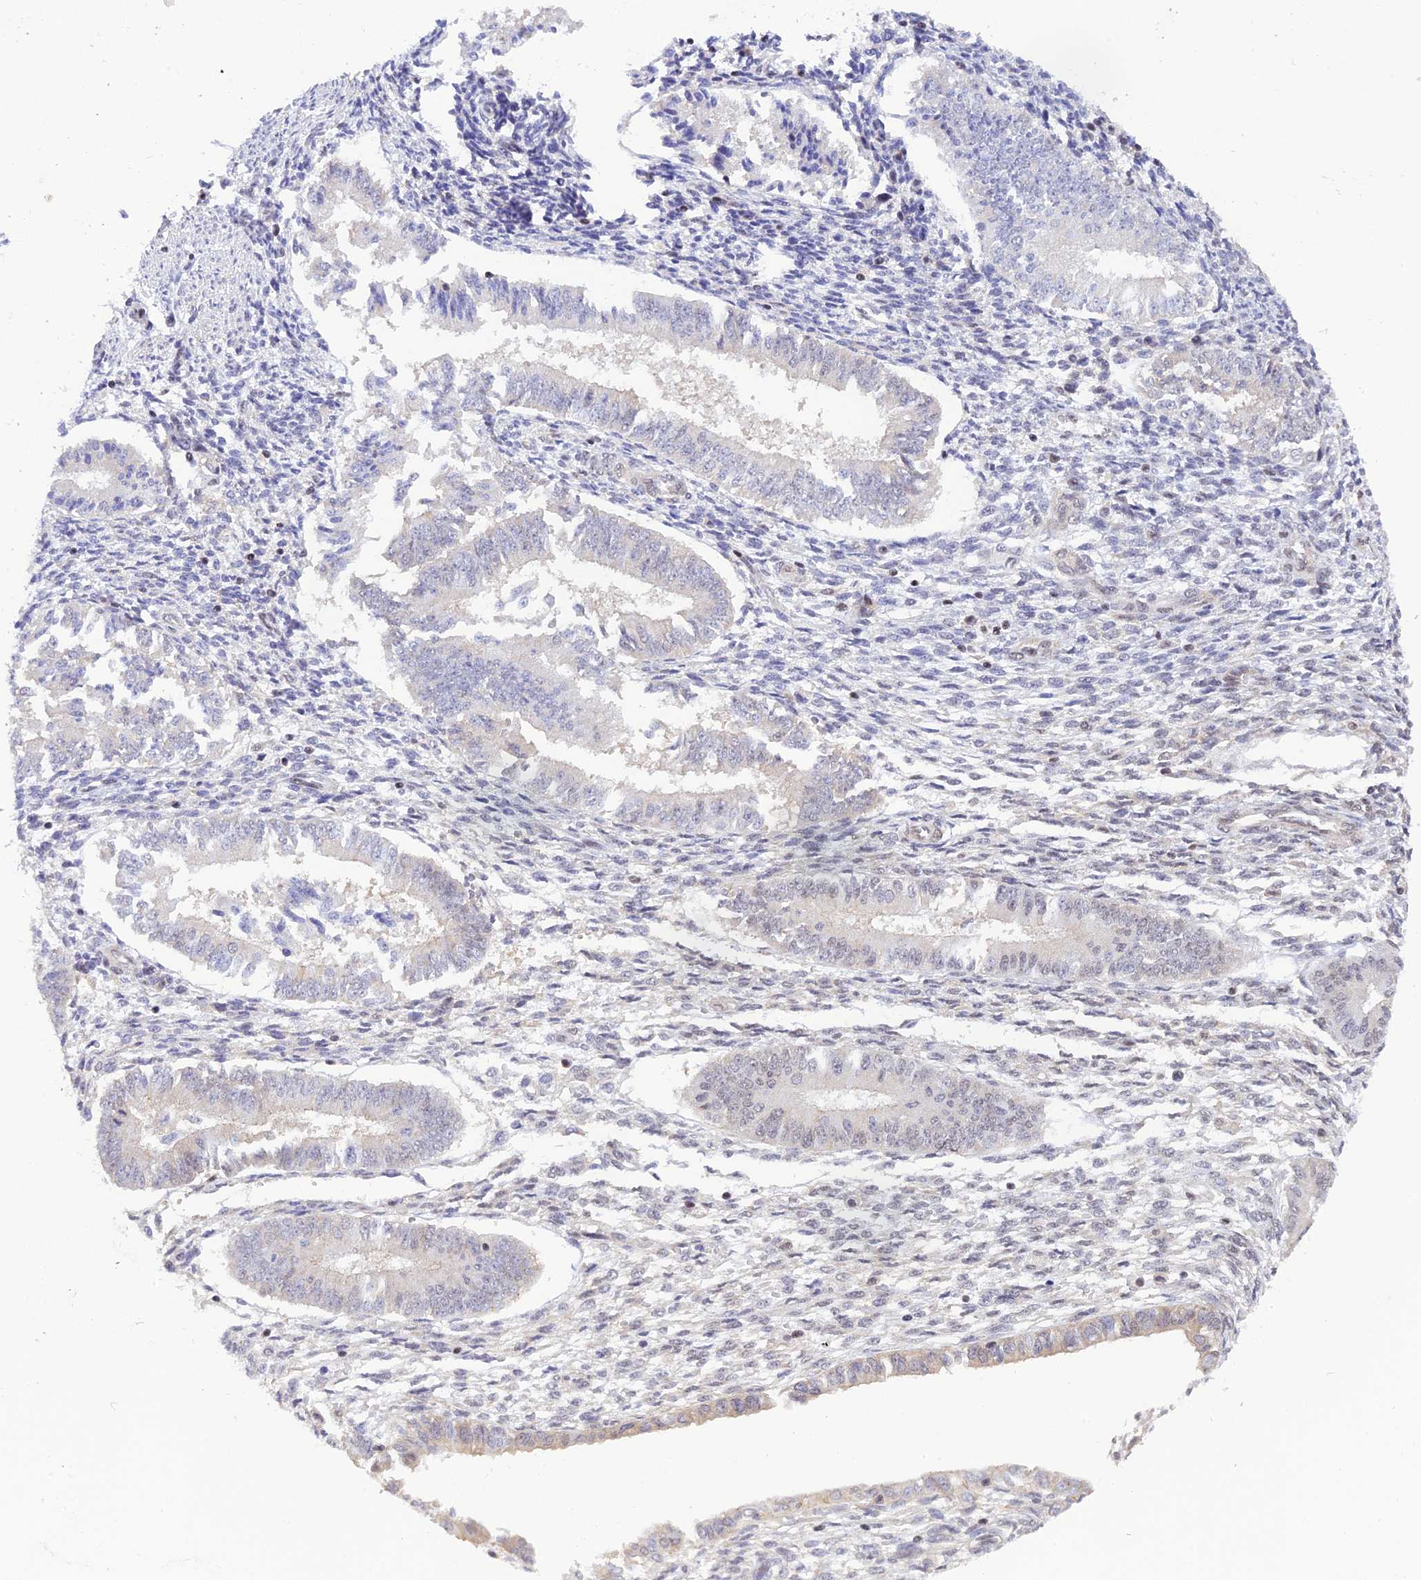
{"staining": {"intensity": "negative", "quantity": "none", "location": "none"}, "tissue": "endometrium", "cell_type": "Cells in endometrial stroma", "image_type": "normal", "snomed": [{"axis": "morphology", "description": "Normal tissue, NOS"}, {"axis": "topography", "description": "Uterus"}, {"axis": "topography", "description": "Endometrium"}], "caption": "The micrograph reveals no staining of cells in endometrial stroma in benign endometrium.", "gene": "THAP11", "patient": {"sex": "female", "age": 48}}